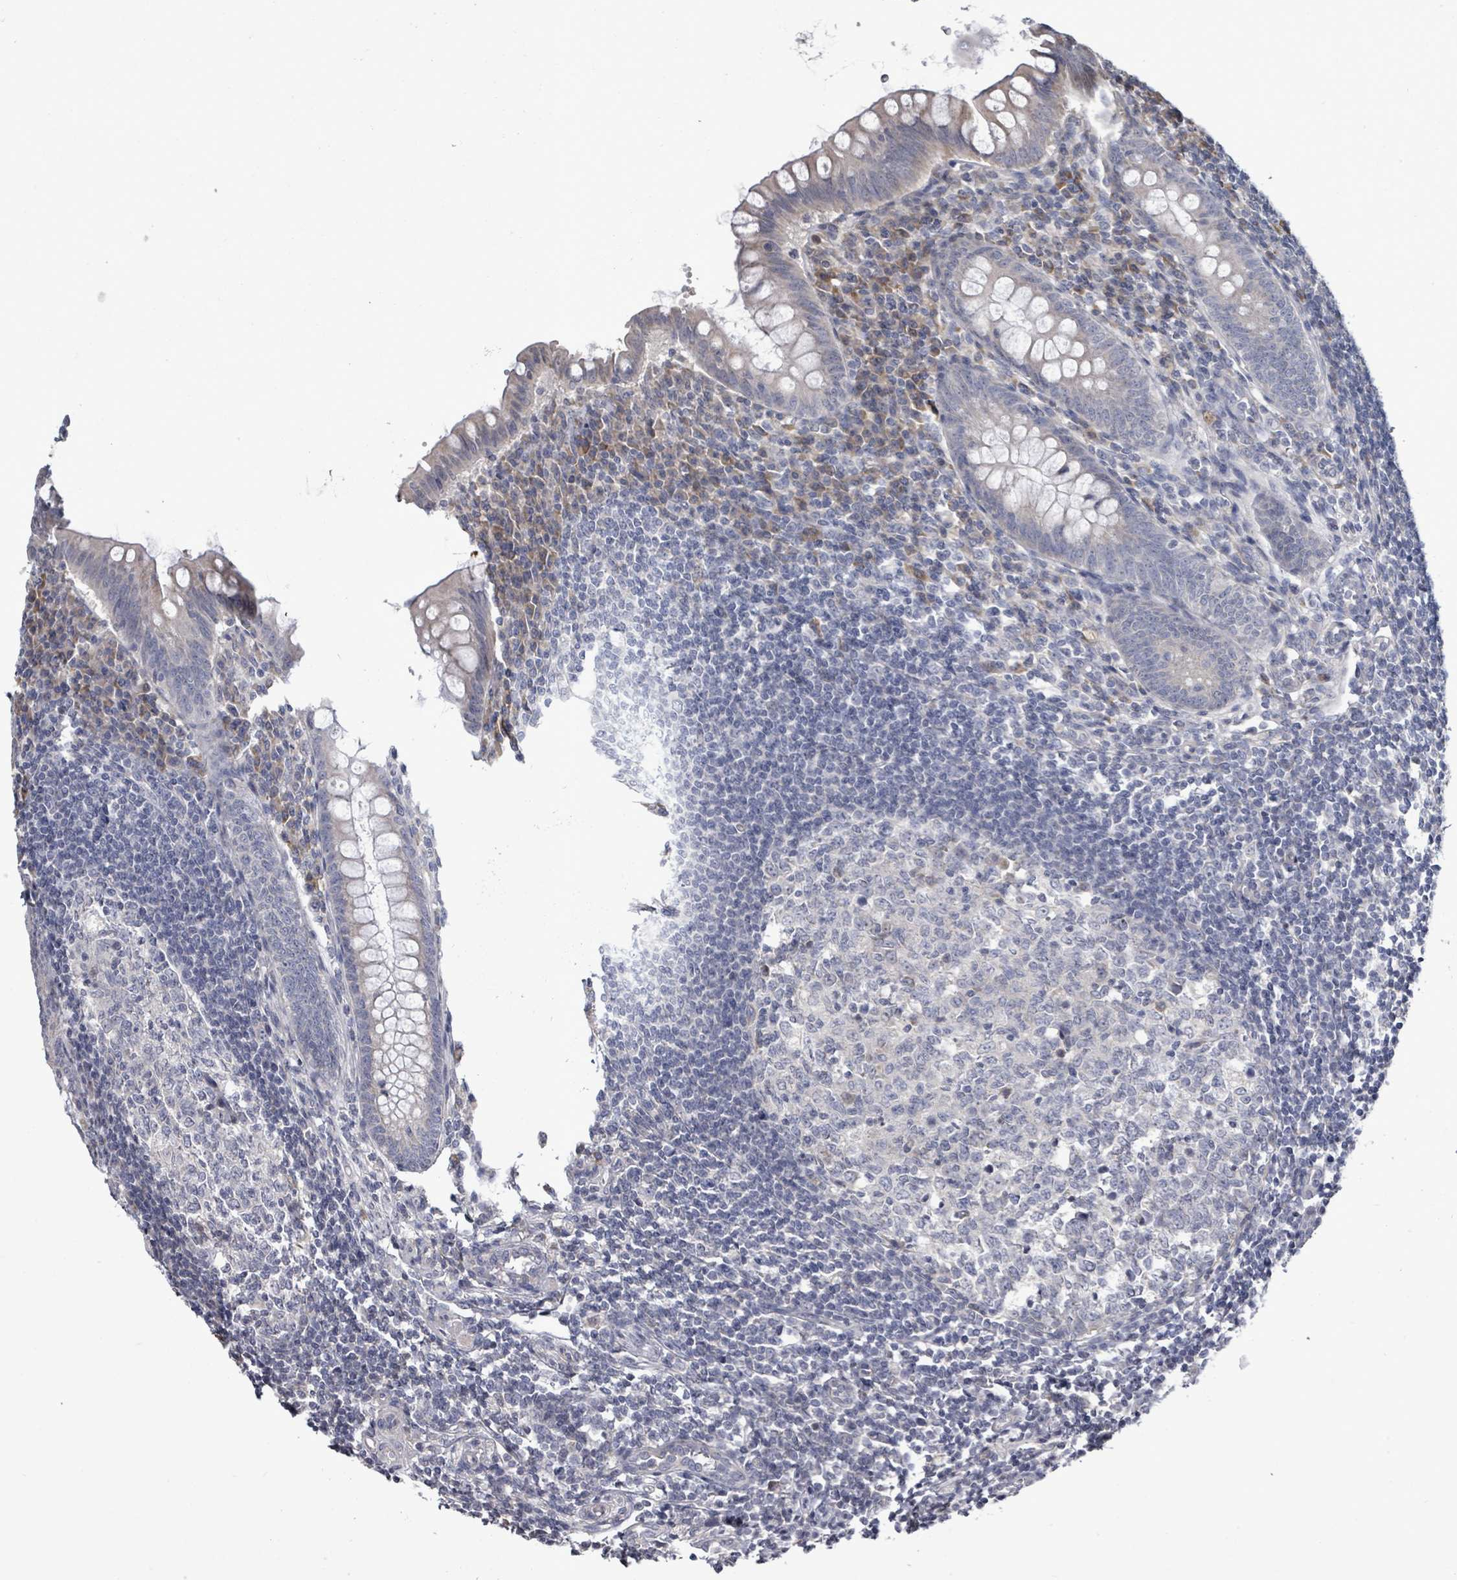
{"staining": {"intensity": "weak", "quantity": "<25%", "location": "cytoplasmic/membranous"}, "tissue": "appendix", "cell_type": "Glandular cells", "image_type": "normal", "snomed": [{"axis": "morphology", "description": "Normal tissue, NOS"}, {"axis": "topography", "description": "Appendix"}], "caption": "The image reveals no staining of glandular cells in benign appendix. The staining is performed using DAB brown chromogen with nuclei counter-stained in using hematoxylin.", "gene": "POMGNT2", "patient": {"sex": "female", "age": 33}}